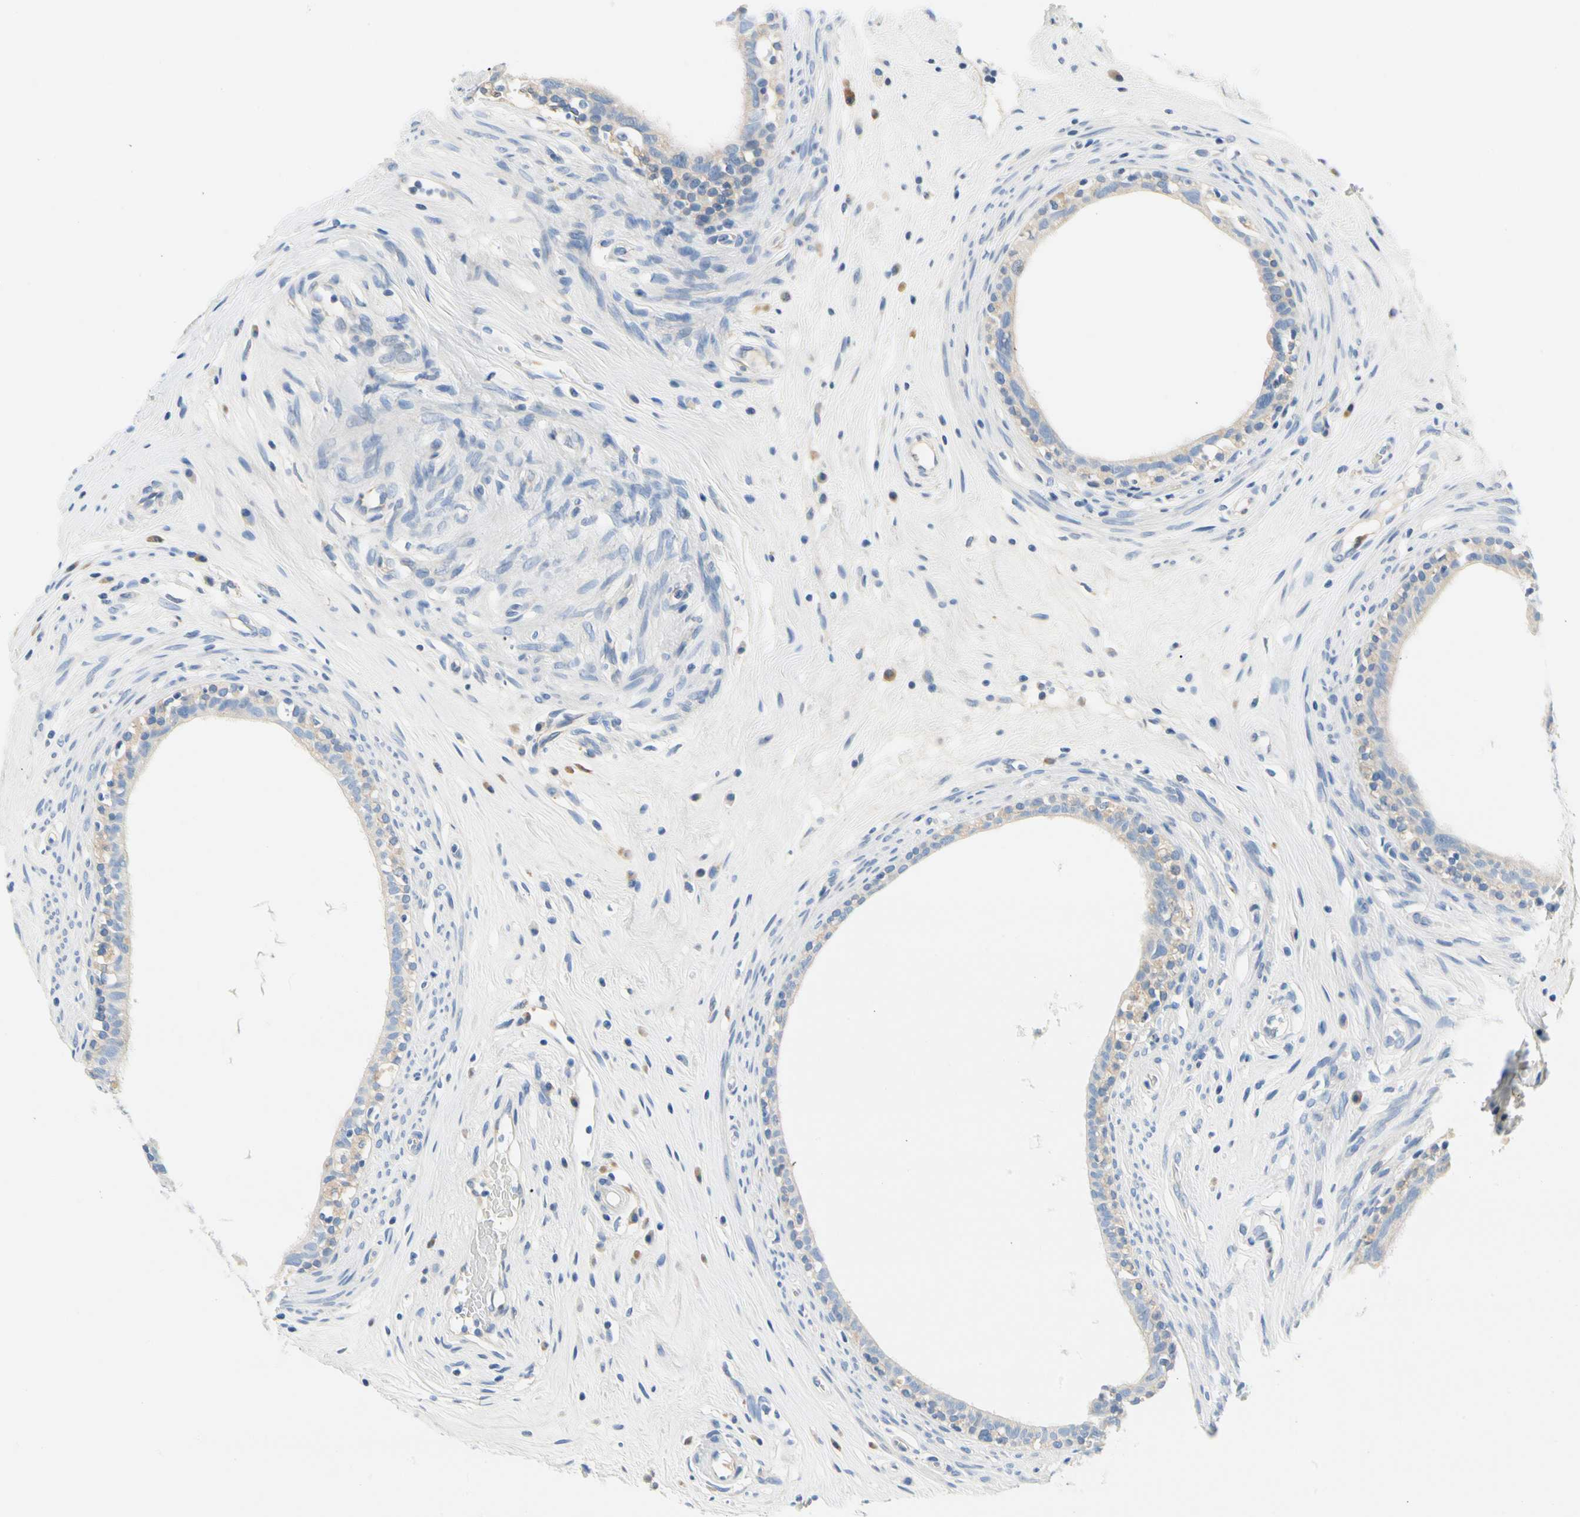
{"staining": {"intensity": "weak", "quantity": "<25%", "location": "cytoplasmic/membranous"}, "tissue": "epididymis", "cell_type": "Glandular cells", "image_type": "normal", "snomed": [{"axis": "morphology", "description": "Normal tissue, NOS"}, {"axis": "morphology", "description": "Inflammation, NOS"}, {"axis": "topography", "description": "Epididymis"}], "caption": "Immunohistochemical staining of benign human epididymis demonstrates no significant staining in glandular cells. (IHC, brightfield microscopy, high magnification).", "gene": "STXBP1", "patient": {"sex": "male", "age": 84}}